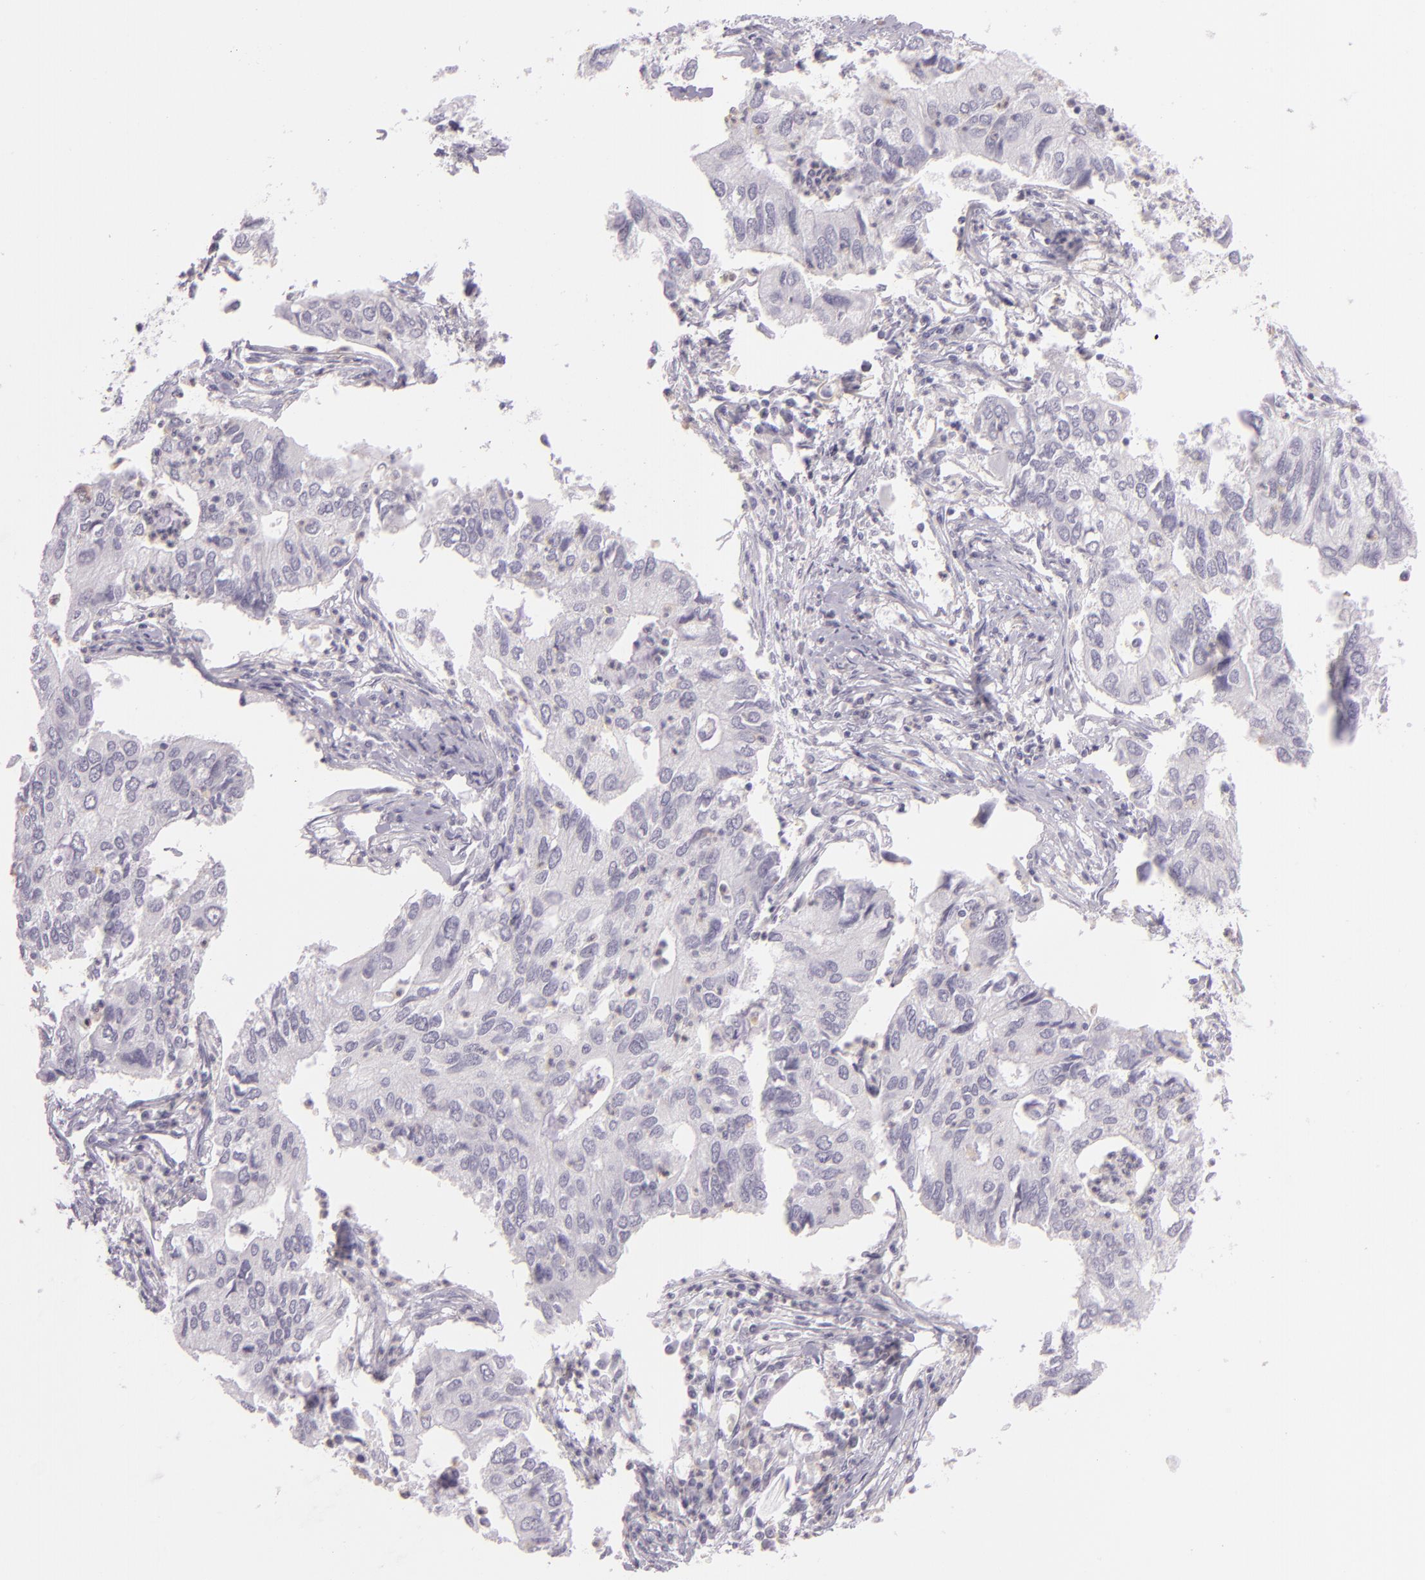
{"staining": {"intensity": "negative", "quantity": "none", "location": "none"}, "tissue": "lung cancer", "cell_type": "Tumor cells", "image_type": "cancer", "snomed": [{"axis": "morphology", "description": "Adenocarcinoma, NOS"}, {"axis": "topography", "description": "Lung"}], "caption": "There is no significant positivity in tumor cells of lung adenocarcinoma. The staining is performed using DAB brown chromogen with nuclei counter-stained in using hematoxylin.", "gene": "CBS", "patient": {"sex": "male", "age": 48}}